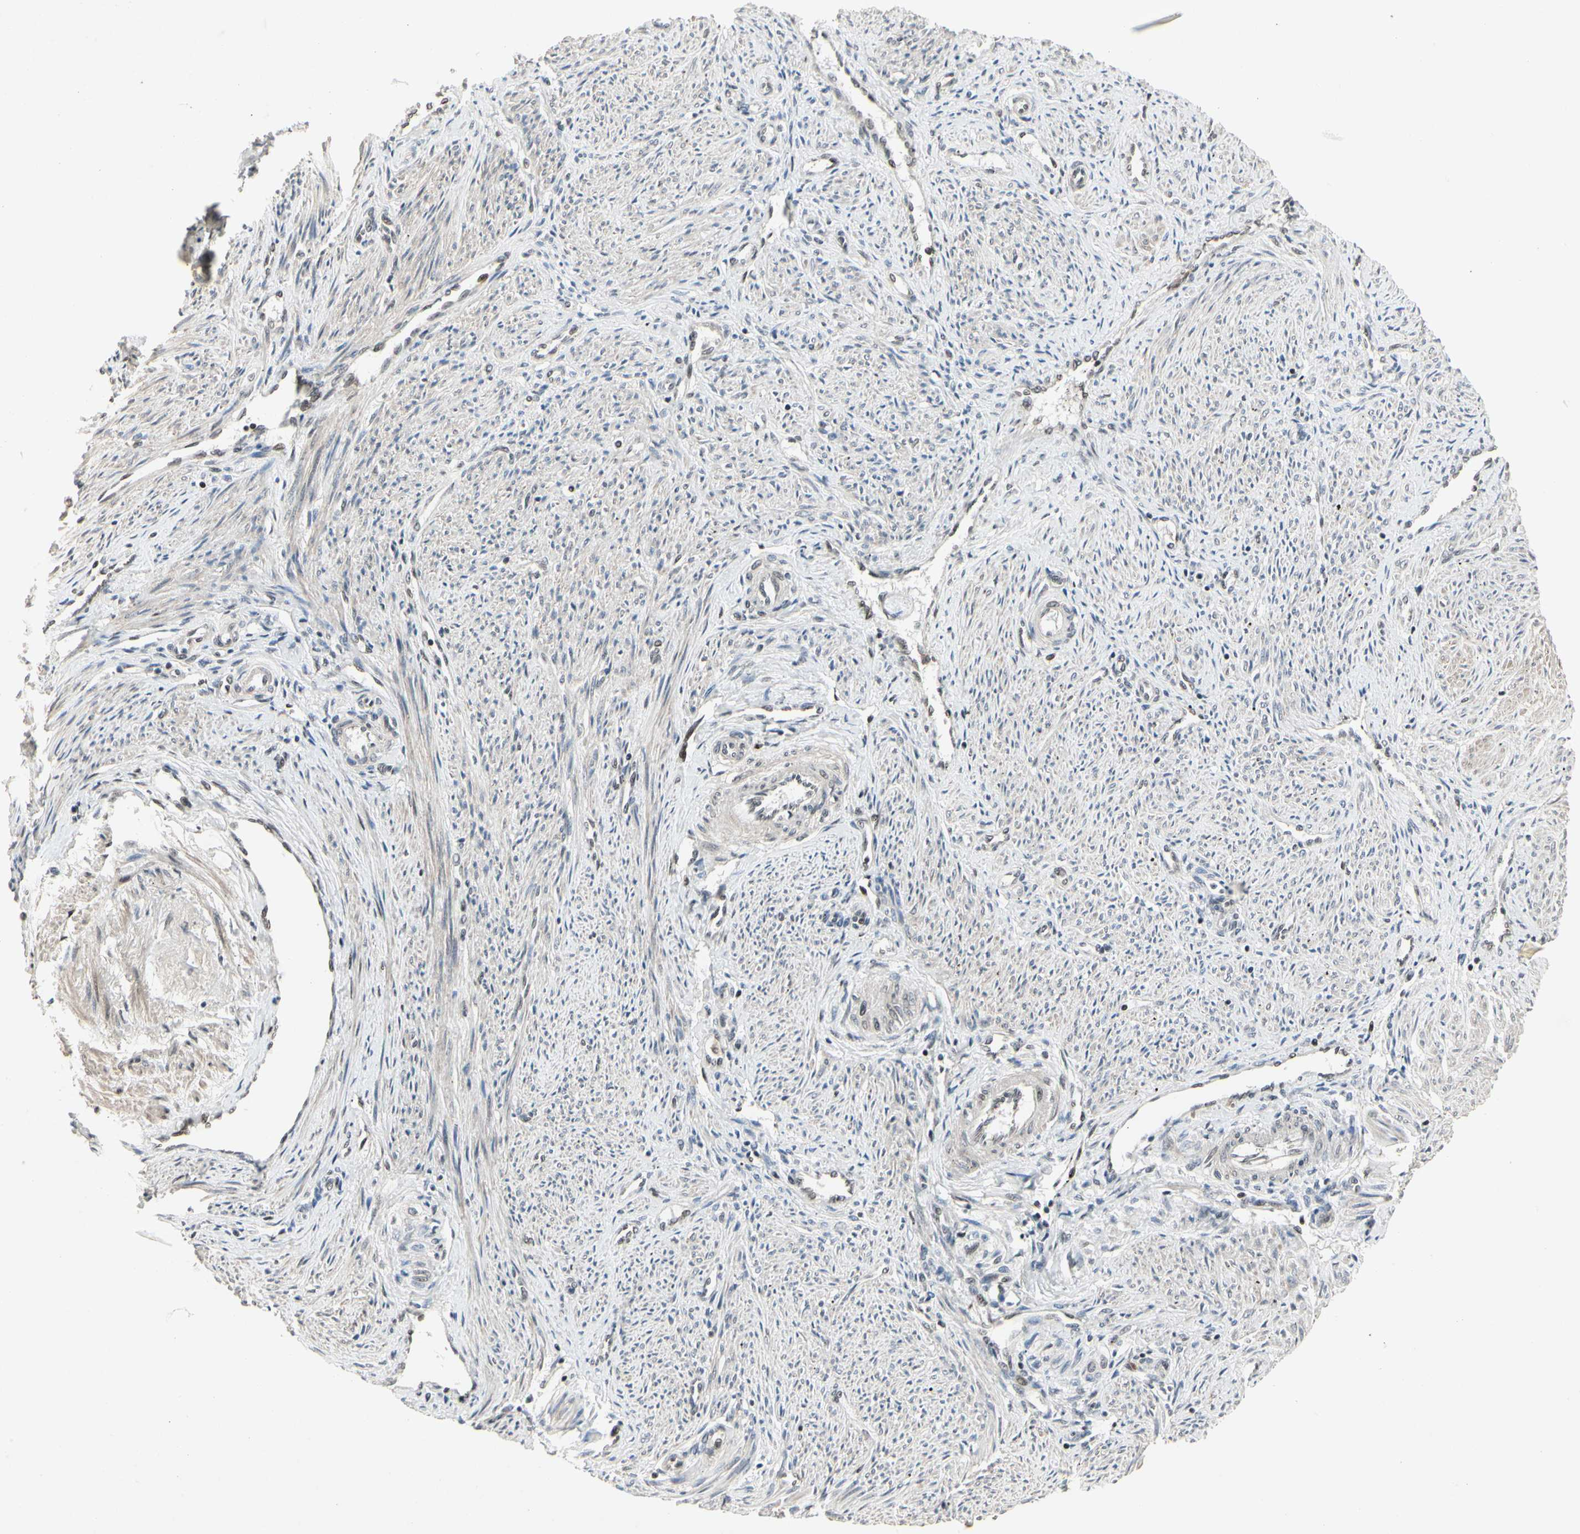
{"staining": {"intensity": "moderate", "quantity": ">75%", "location": "nuclear"}, "tissue": "endometrium", "cell_type": "Cells in endometrial stroma", "image_type": "normal", "snomed": [{"axis": "morphology", "description": "Normal tissue, NOS"}, {"axis": "topography", "description": "Endometrium"}], "caption": "Immunohistochemistry of benign endometrium demonstrates medium levels of moderate nuclear positivity in about >75% of cells in endometrial stroma.", "gene": "FOXJ2", "patient": {"sex": "female", "age": 42}}